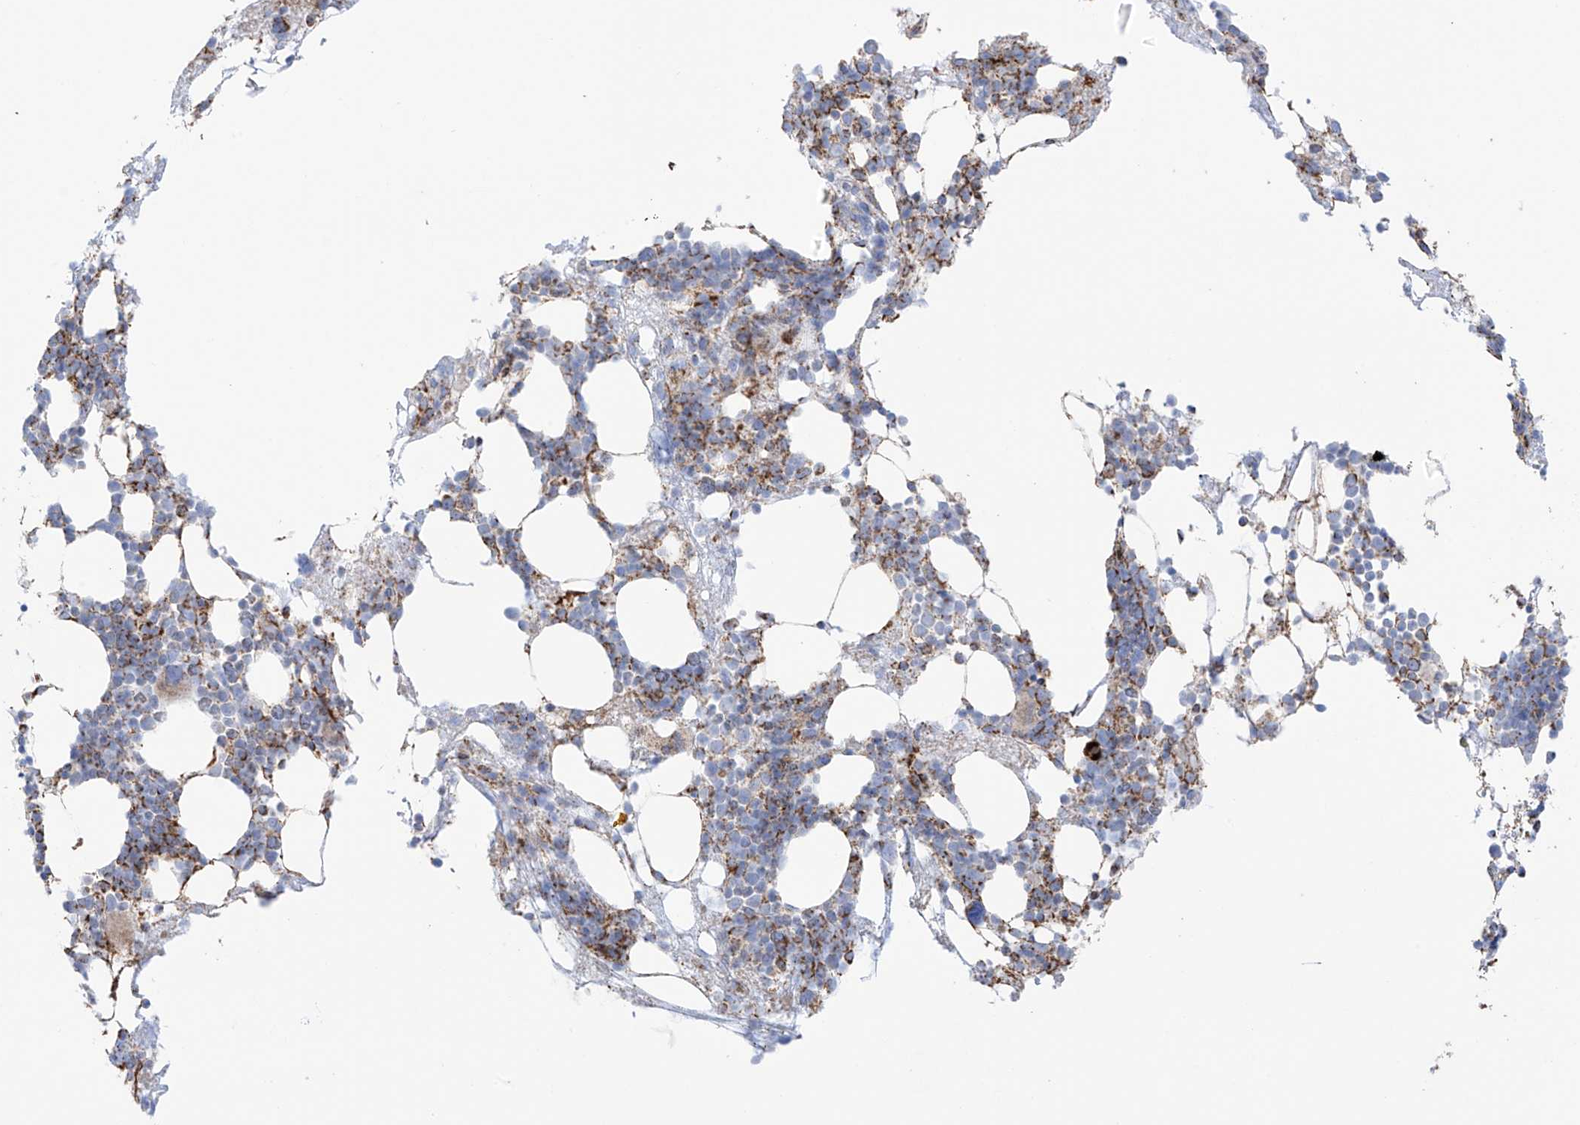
{"staining": {"intensity": "moderate", "quantity": "25%-75%", "location": "cytoplasmic/membranous"}, "tissue": "bone marrow", "cell_type": "Hematopoietic cells", "image_type": "normal", "snomed": [{"axis": "morphology", "description": "Normal tissue, NOS"}, {"axis": "topography", "description": "Bone marrow"}], "caption": "Immunohistochemical staining of benign human bone marrow exhibits moderate cytoplasmic/membranous protein staining in approximately 25%-75% of hematopoietic cells. (DAB IHC, brown staining for protein, blue staining for nuclei).", "gene": "XKR3", "patient": {"sex": "male", "age": 58}}